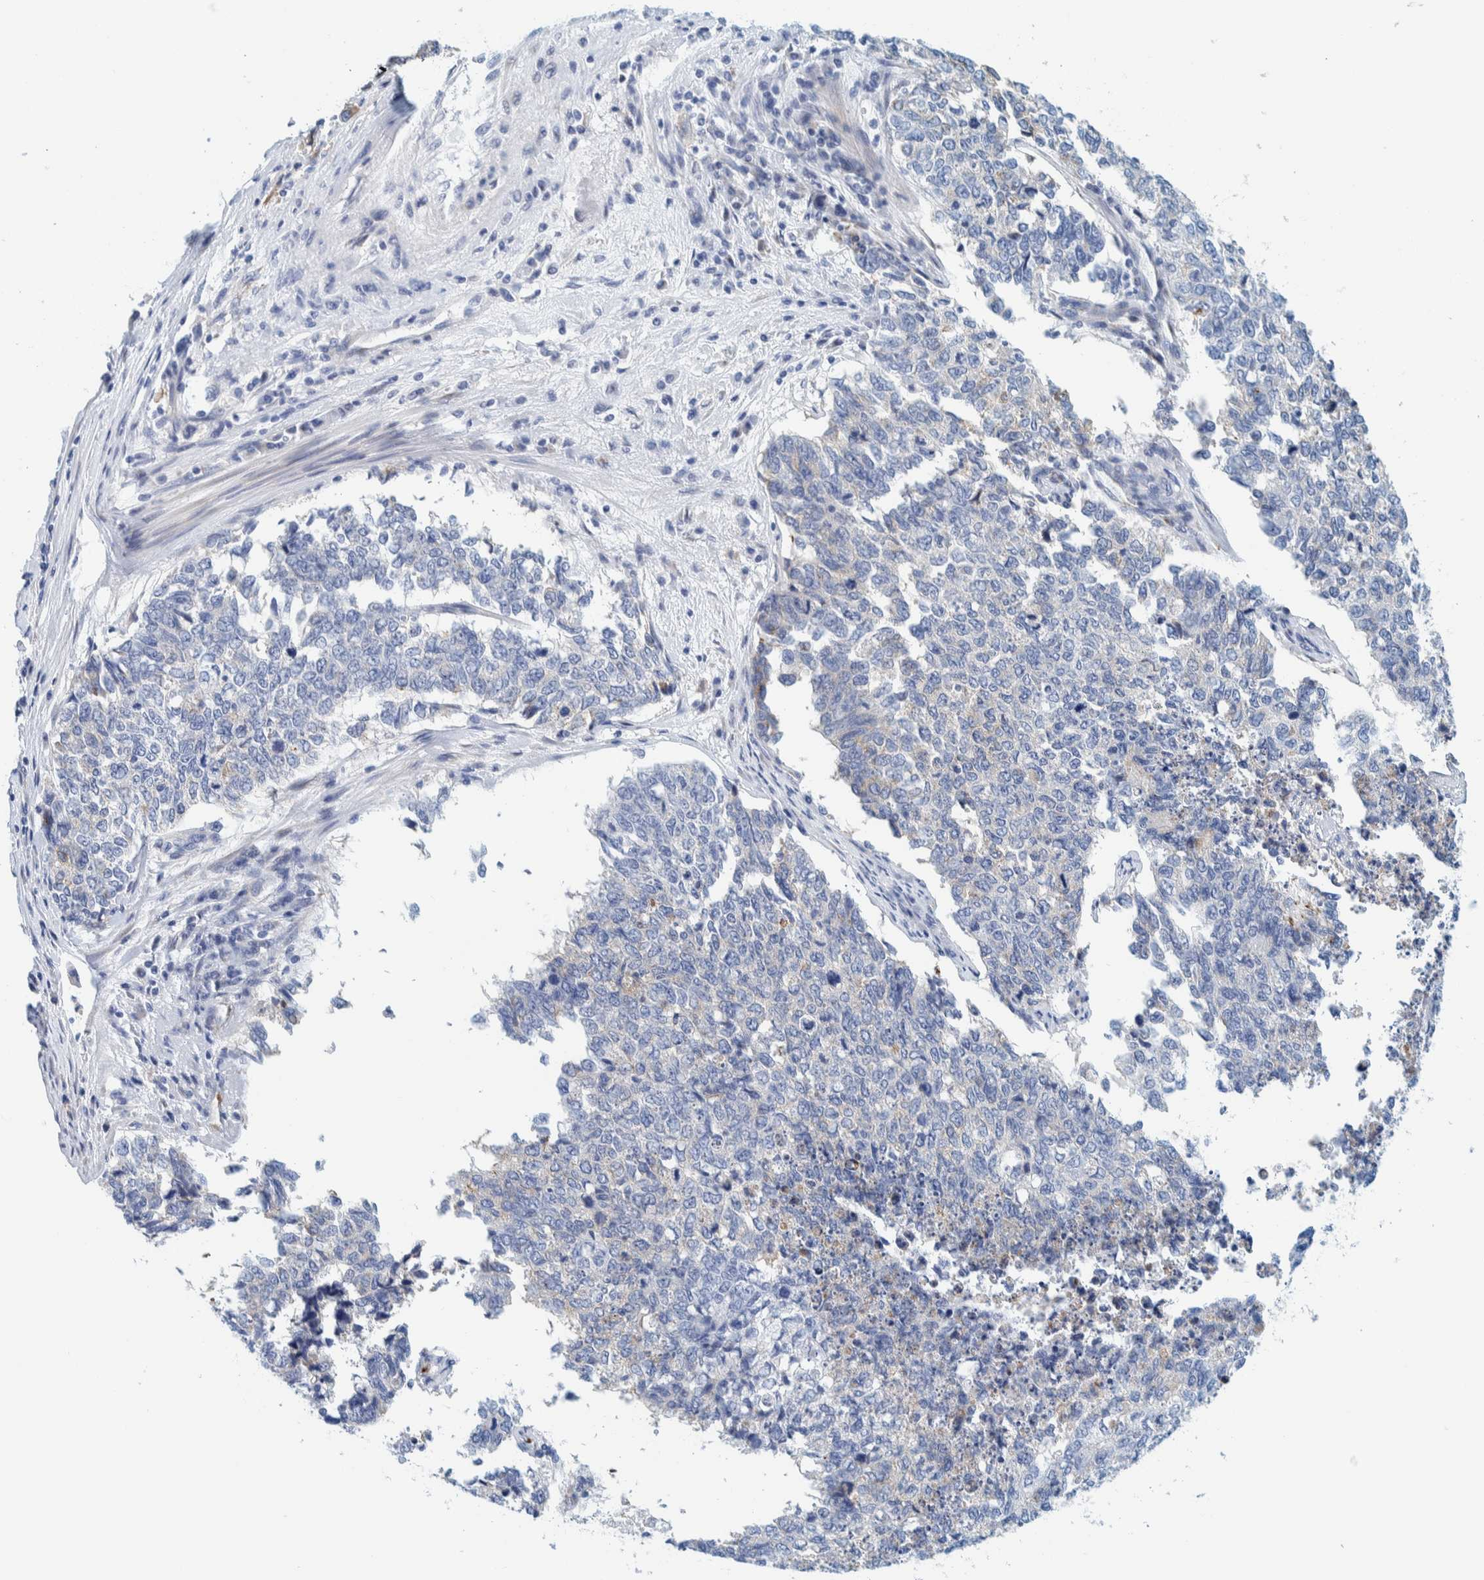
{"staining": {"intensity": "negative", "quantity": "none", "location": "none"}, "tissue": "cervical cancer", "cell_type": "Tumor cells", "image_type": "cancer", "snomed": [{"axis": "morphology", "description": "Squamous cell carcinoma, NOS"}, {"axis": "topography", "description": "Cervix"}], "caption": "Immunohistochemical staining of human cervical cancer (squamous cell carcinoma) demonstrates no significant expression in tumor cells.", "gene": "MOG", "patient": {"sex": "female", "age": 63}}